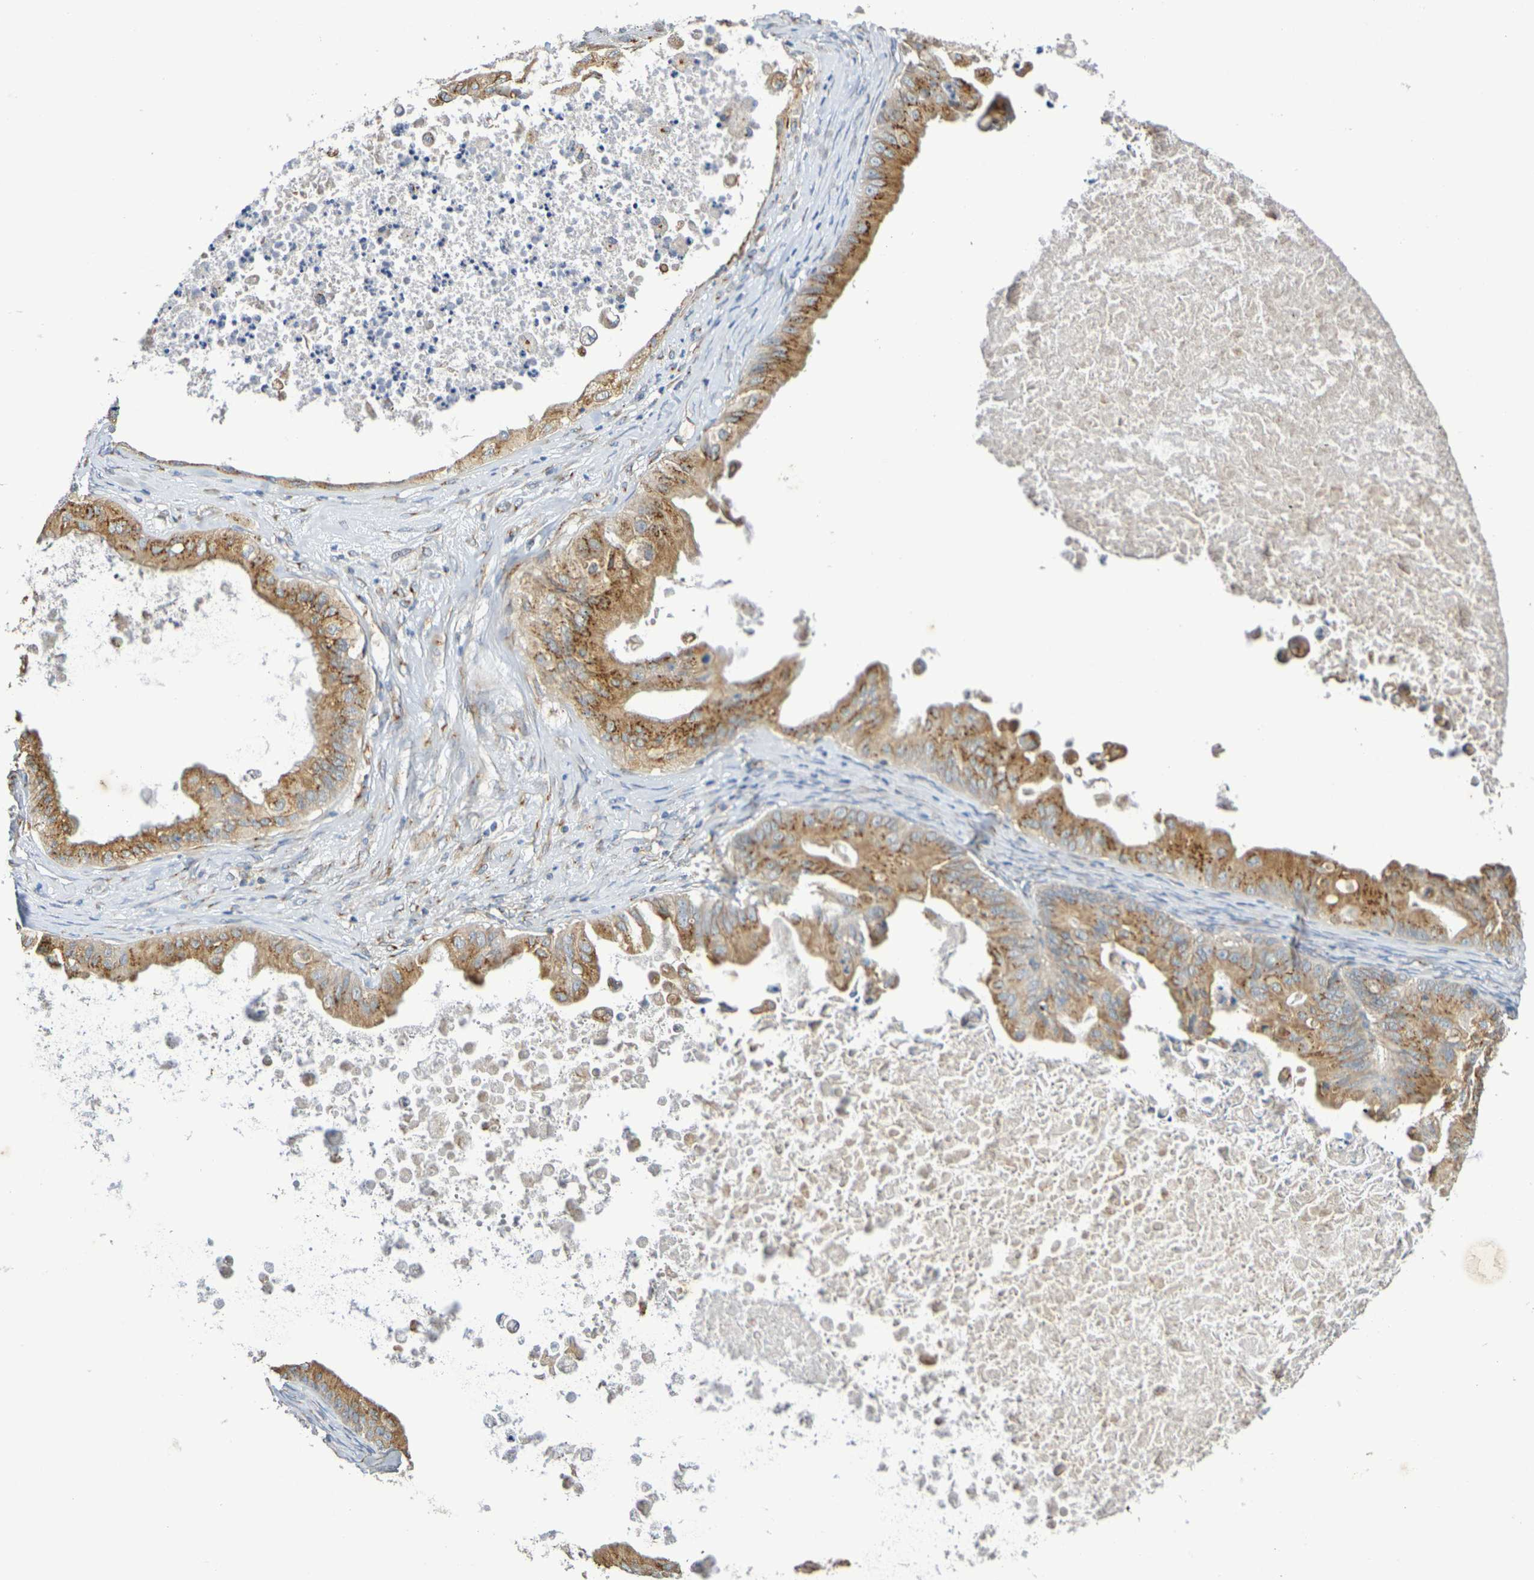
{"staining": {"intensity": "moderate", "quantity": ">75%", "location": "cytoplasmic/membranous"}, "tissue": "ovarian cancer", "cell_type": "Tumor cells", "image_type": "cancer", "snomed": [{"axis": "morphology", "description": "Cystadenocarcinoma, mucinous, NOS"}, {"axis": "topography", "description": "Ovary"}], "caption": "Protein analysis of ovarian cancer (mucinous cystadenocarcinoma) tissue shows moderate cytoplasmic/membranous expression in about >75% of tumor cells.", "gene": "DCP2", "patient": {"sex": "female", "age": 37}}